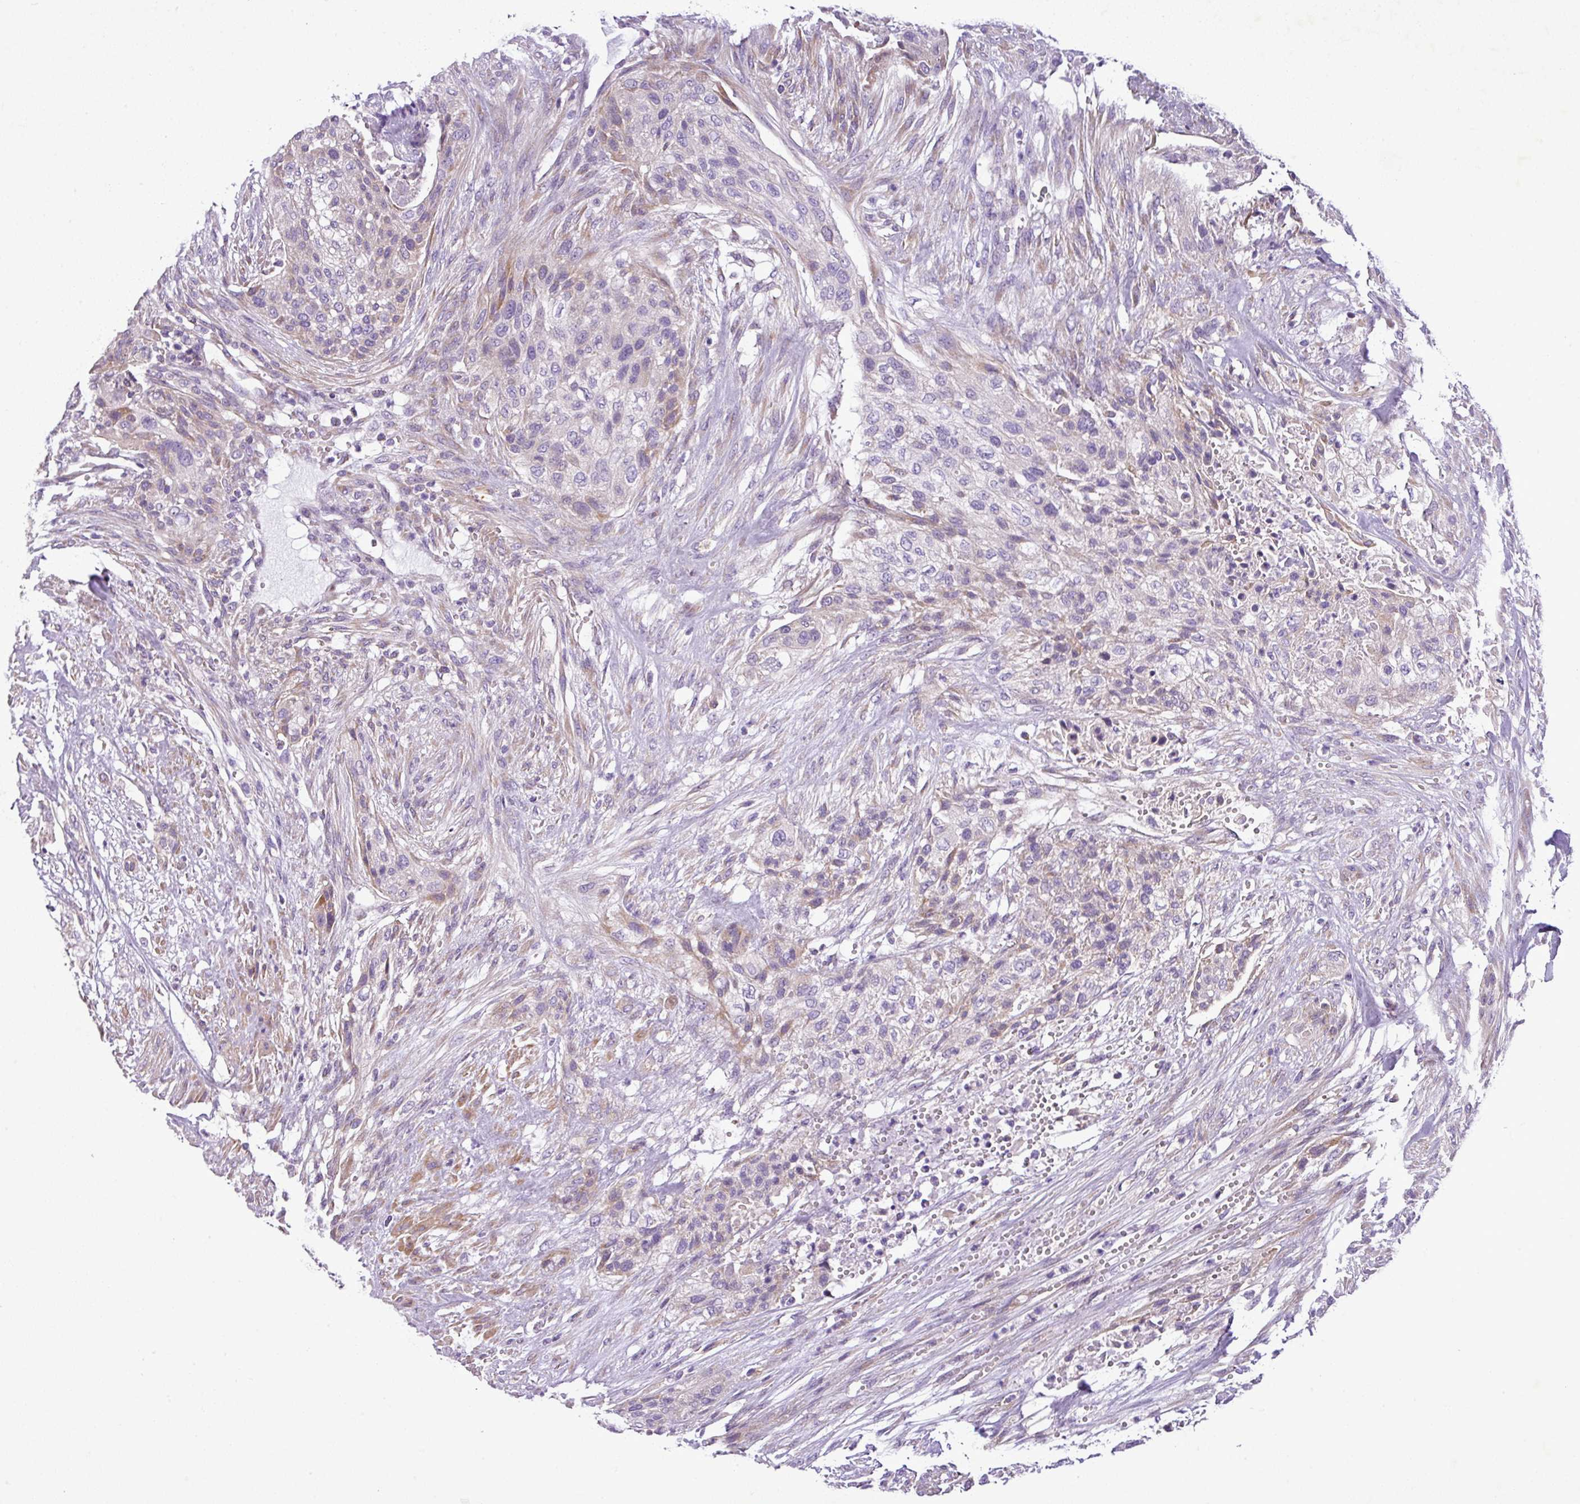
{"staining": {"intensity": "negative", "quantity": "none", "location": "none"}, "tissue": "urothelial cancer", "cell_type": "Tumor cells", "image_type": "cancer", "snomed": [{"axis": "morphology", "description": "Urothelial carcinoma, High grade"}, {"axis": "topography", "description": "Urinary bladder"}], "caption": "A photomicrograph of human urothelial cancer is negative for staining in tumor cells.", "gene": "MOCS3", "patient": {"sex": "male", "age": 35}}